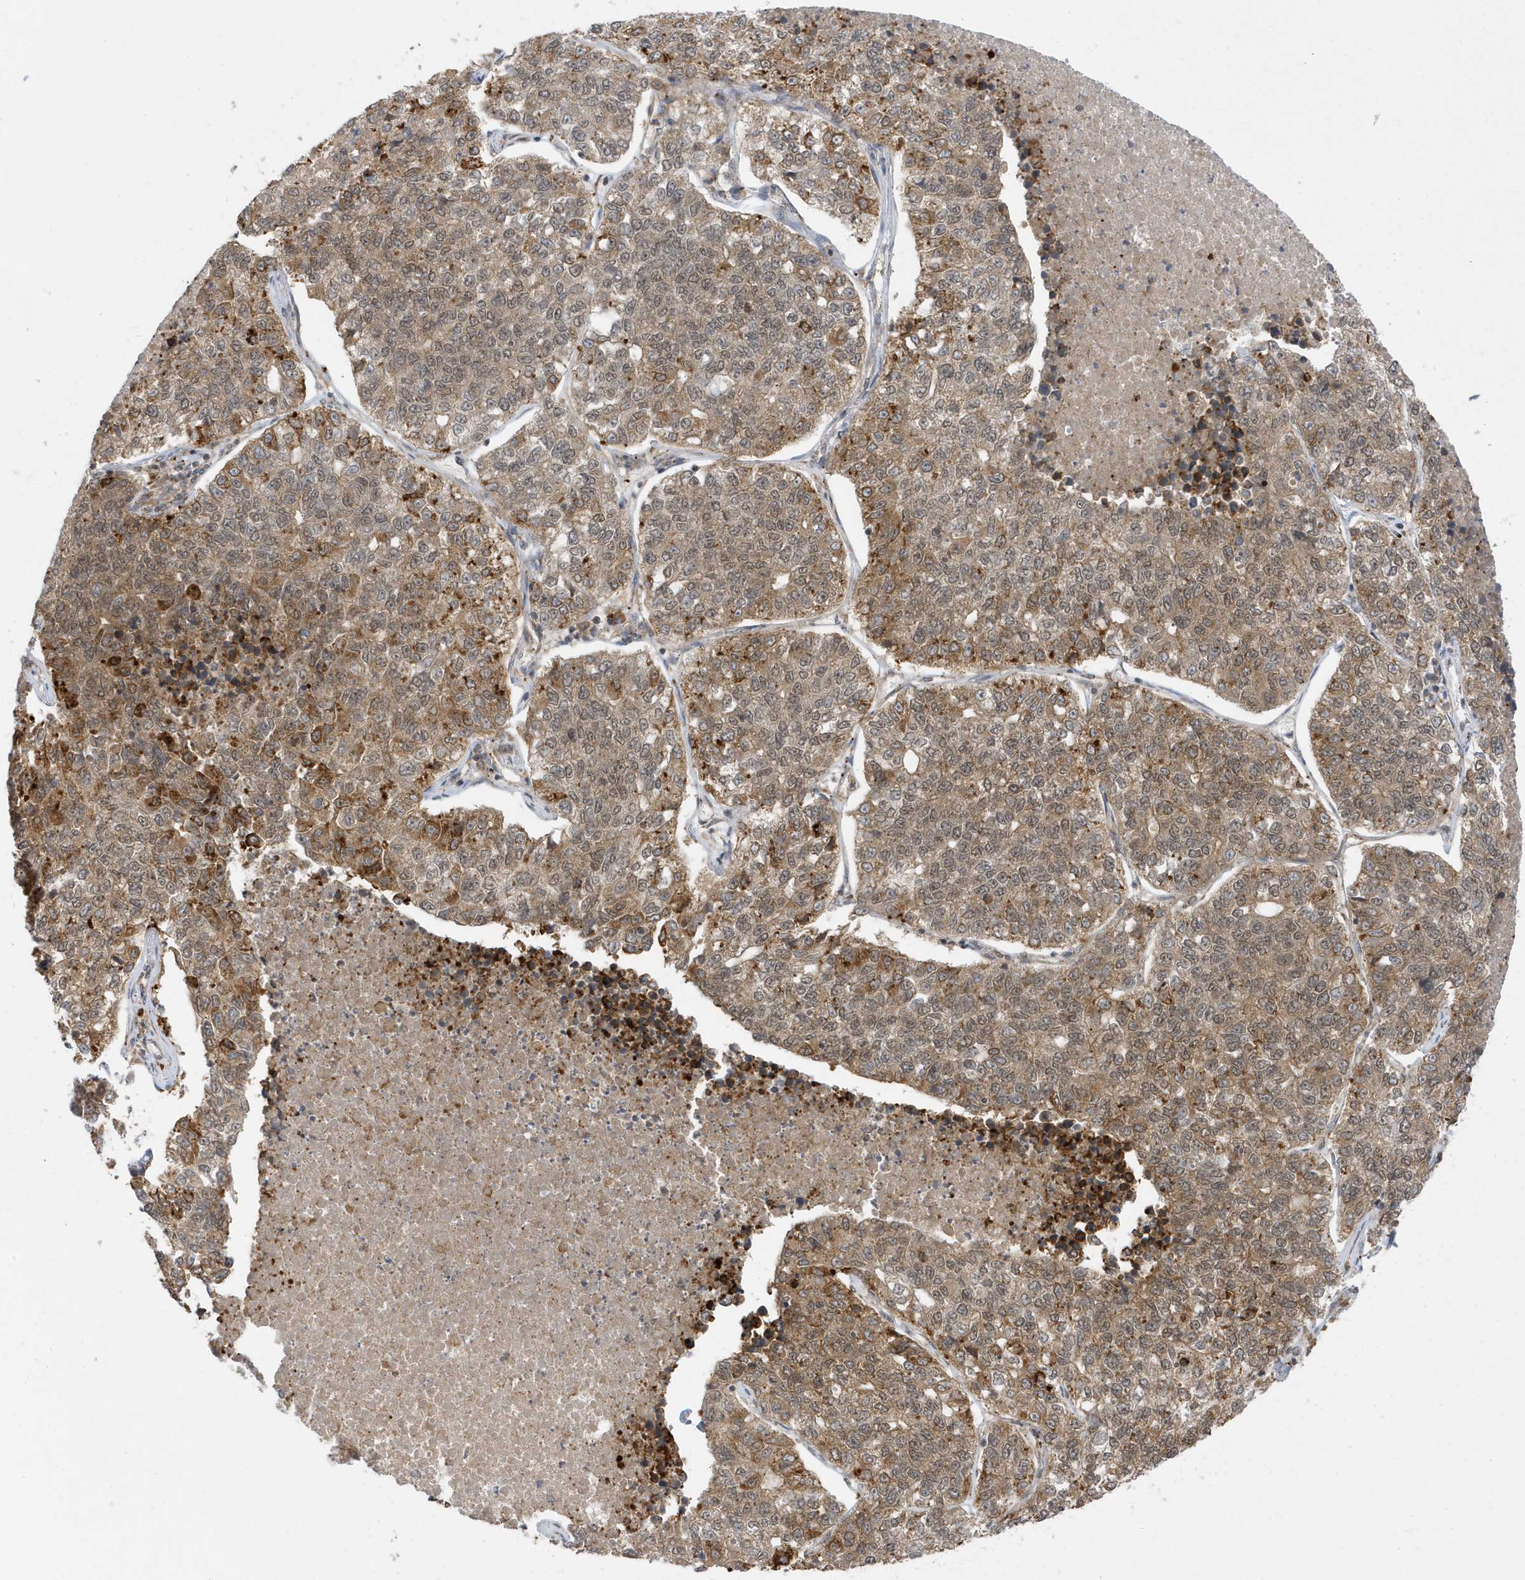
{"staining": {"intensity": "moderate", "quantity": ">75%", "location": "cytoplasmic/membranous"}, "tissue": "lung cancer", "cell_type": "Tumor cells", "image_type": "cancer", "snomed": [{"axis": "morphology", "description": "Adenocarcinoma, NOS"}, {"axis": "topography", "description": "Lung"}], "caption": "A high-resolution histopathology image shows immunohistochemistry (IHC) staining of lung cancer, which demonstrates moderate cytoplasmic/membranous positivity in about >75% of tumor cells.", "gene": "METTL21A", "patient": {"sex": "male", "age": 49}}